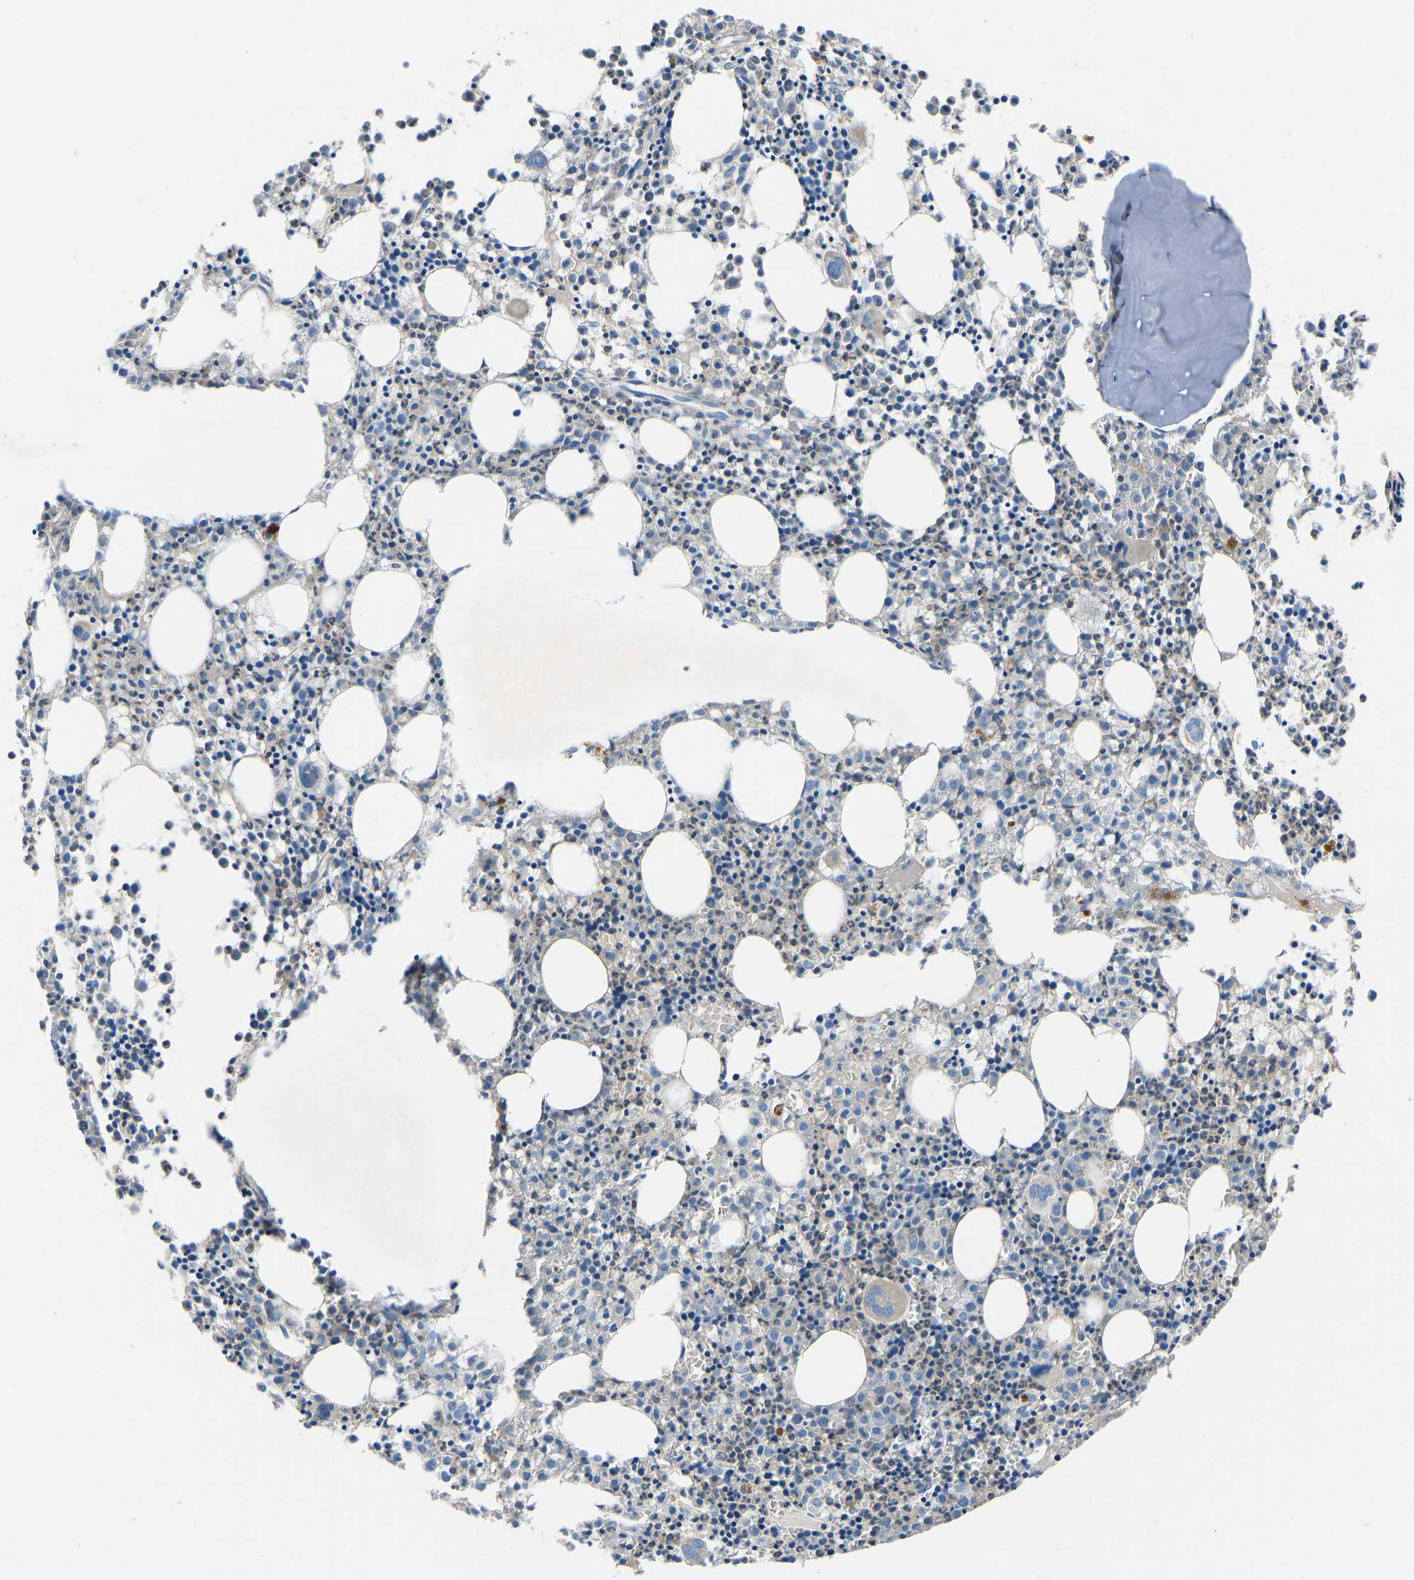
{"staining": {"intensity": "moderate", "quantity": ">75%", "location": "cytoplasmic/membranous"}, "tissue": "bone marrow", "cell_type": "Hematopoietic cells", "image_type": "normal", "snomed": [{"axis": "morphology", "description": "Normal tissue, NOS"}, {"axis": "morphology", "description": "Inflammation, NOS"}, {"axis": "topography", "description": "Bone marrow"}], "caption": "Immunohistochemical staining of normal human bone marrow displays medium levels of moderate cytoplasmic/membranous staining in about >75% of hematopoietic cells. (DAB IHC with brightfield microscopy, high magnification).", "gene": "GRK6", "patient": {"sex": "male", "age": 25}}